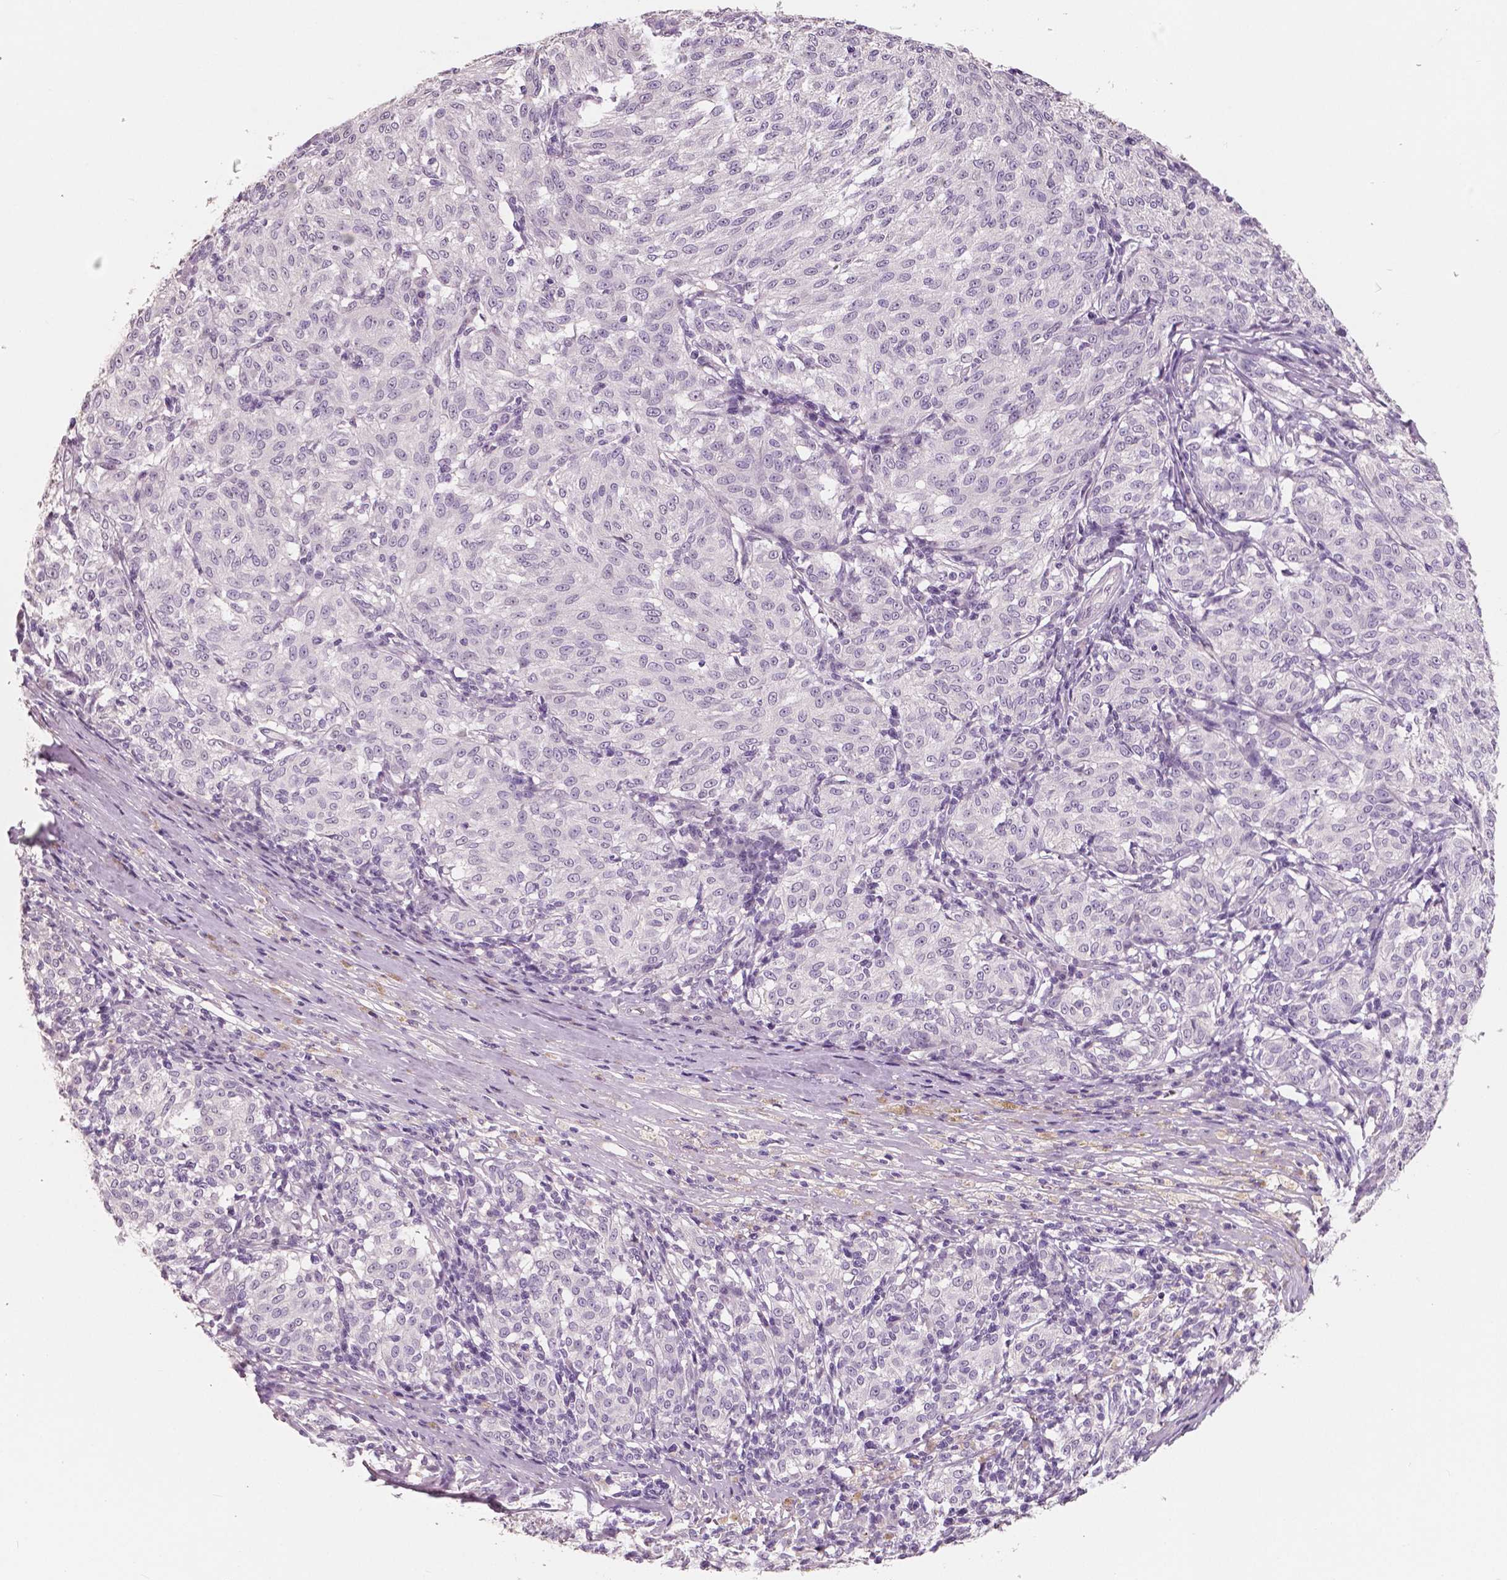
{"staining": {"intensity": "negative", "quantity": "none", "location": "none"}, "tissue": "melanoma", "cell_type": "Tumor cells", "image_type": "cancer", "snomed": [{"axis": "morphology", "description": "Malignant melanoma, NOS"}, {"axis": "topography", "description": "Skin"}], "caption": "Immunohistochemistry of human malignant melanoma shows no expression in tumor cells. (Brightfield microscopy of DAB (3,3'-diaminobenzidine) immunohistochemistry at high magnification).", "gene": "NECAB1", "patient": {"sex": "female", "age": 72}}